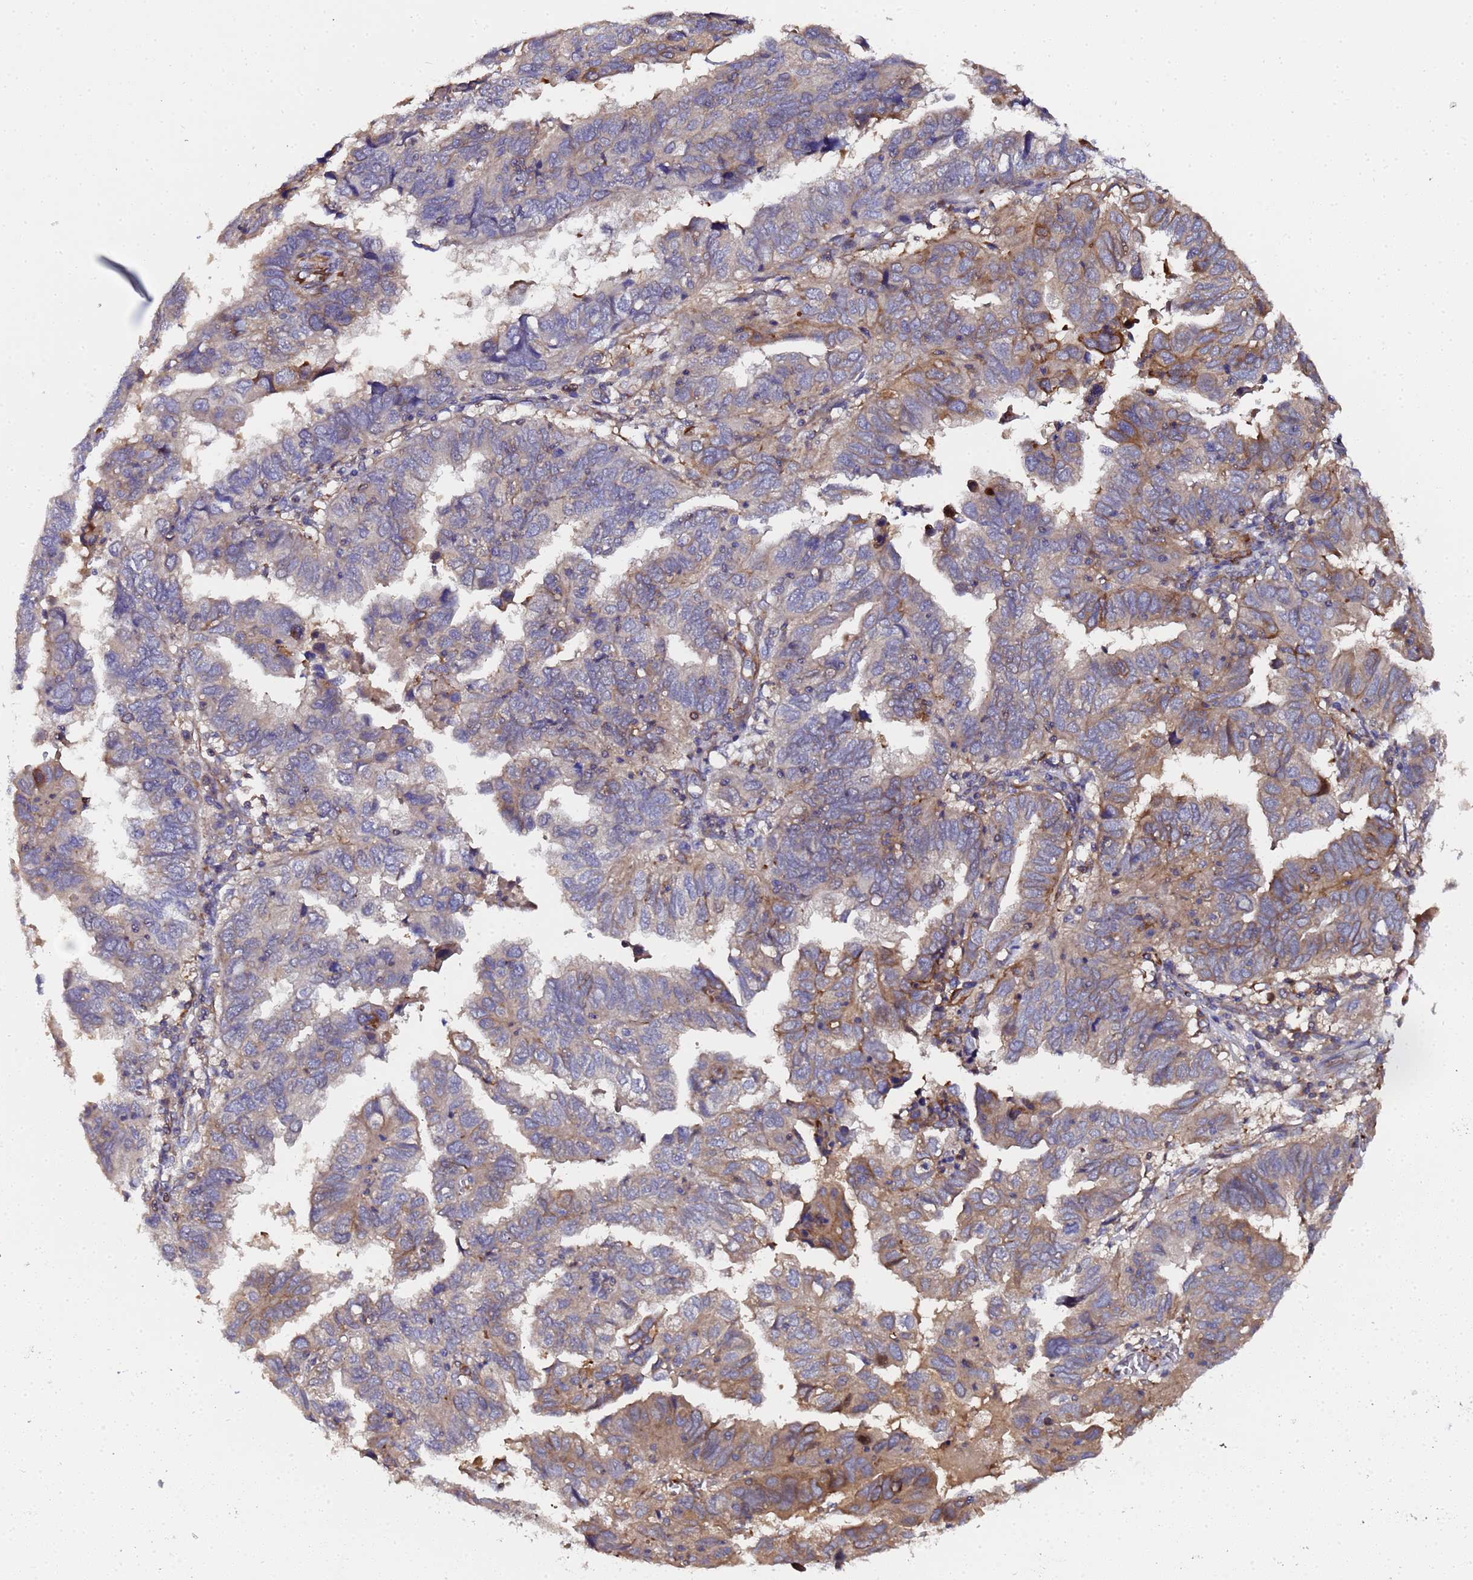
{"staining": {"intensity": "moderate", "quantity": "25%-75%", "location": "cytoplasmic/membranous"}, "tissue": "endometrial cancer", "cell_type": "Tumor cells", "image_type": "cancer", "snomed": [{"axis": "morphology", "description": "Adenocarcinoma, NOS"}, {"axis": "topography", "description": "Uterus"}], "caption": "Endometrial adenocarcinoma stained with DAB immunohistochemistry (IHC) displays medium levels of moderate cytoplasmic/membranous expression in approximately 25%-75% of tumor cells. The protein of interest is stained brown, and the nuclei are stained in blue (DAB IHC with brightfield microscopy, high magnification).", "gene": "MOCS1", "patient": {"sex": "female", "age": 77}}